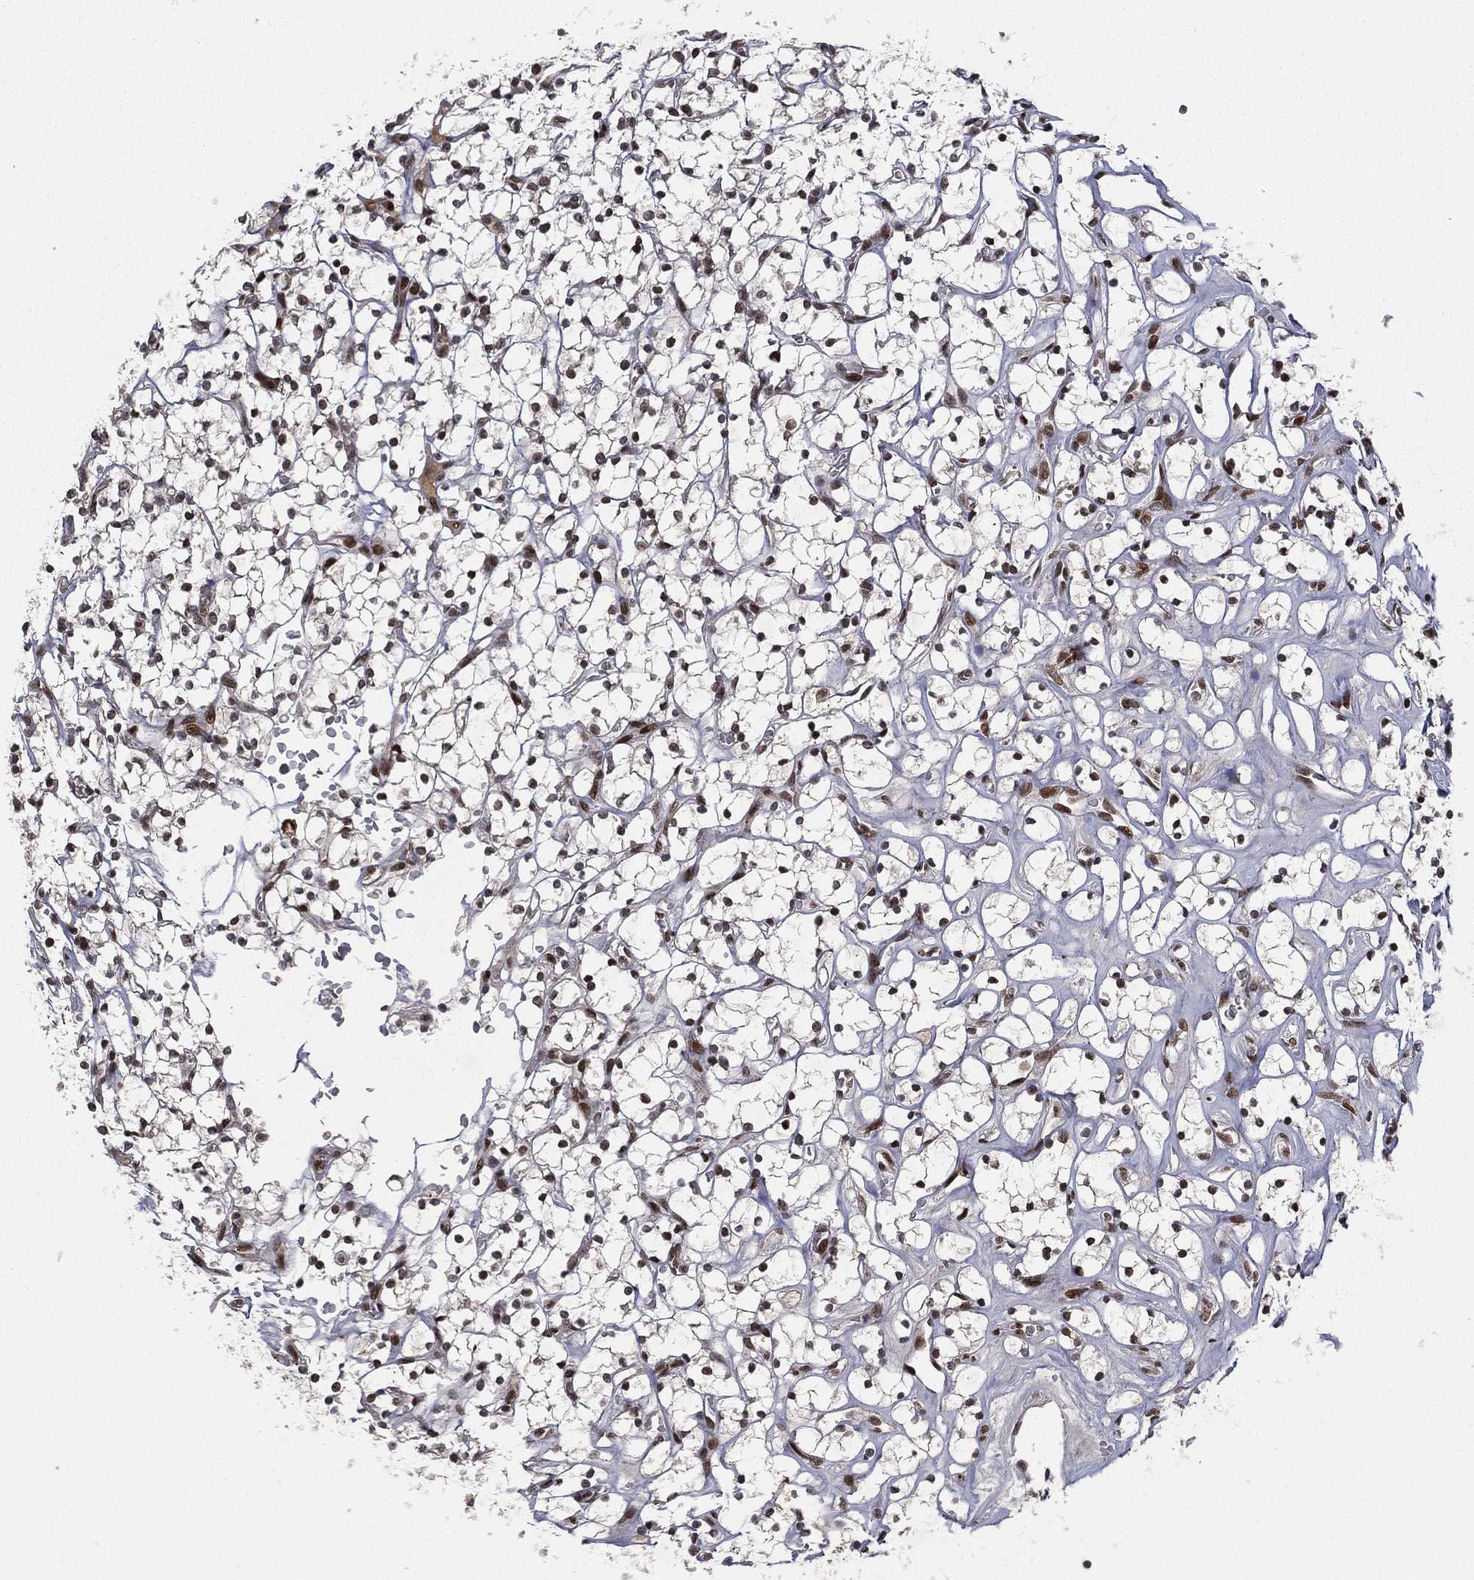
{"staining": {"intensity": "moderate", "quantity": ">75%", "location": "nuclear"}, "tissue": "renal cancer", "cell_type": "Tumor cells", "image_type": "cancer", "snomed": [{"axis": "morphology", "description": "Adenocarcinoma, NOS"}, {"axis": "topography", "description": "Kidney"}], "caption": "Renal adenocarcinoma stained with a brown dye demonstrates moderate nuclear positive expression in approximately >75% of tumor cells.", "gene": "RTF1", "patient": {"sex": "female", "age": 64}}